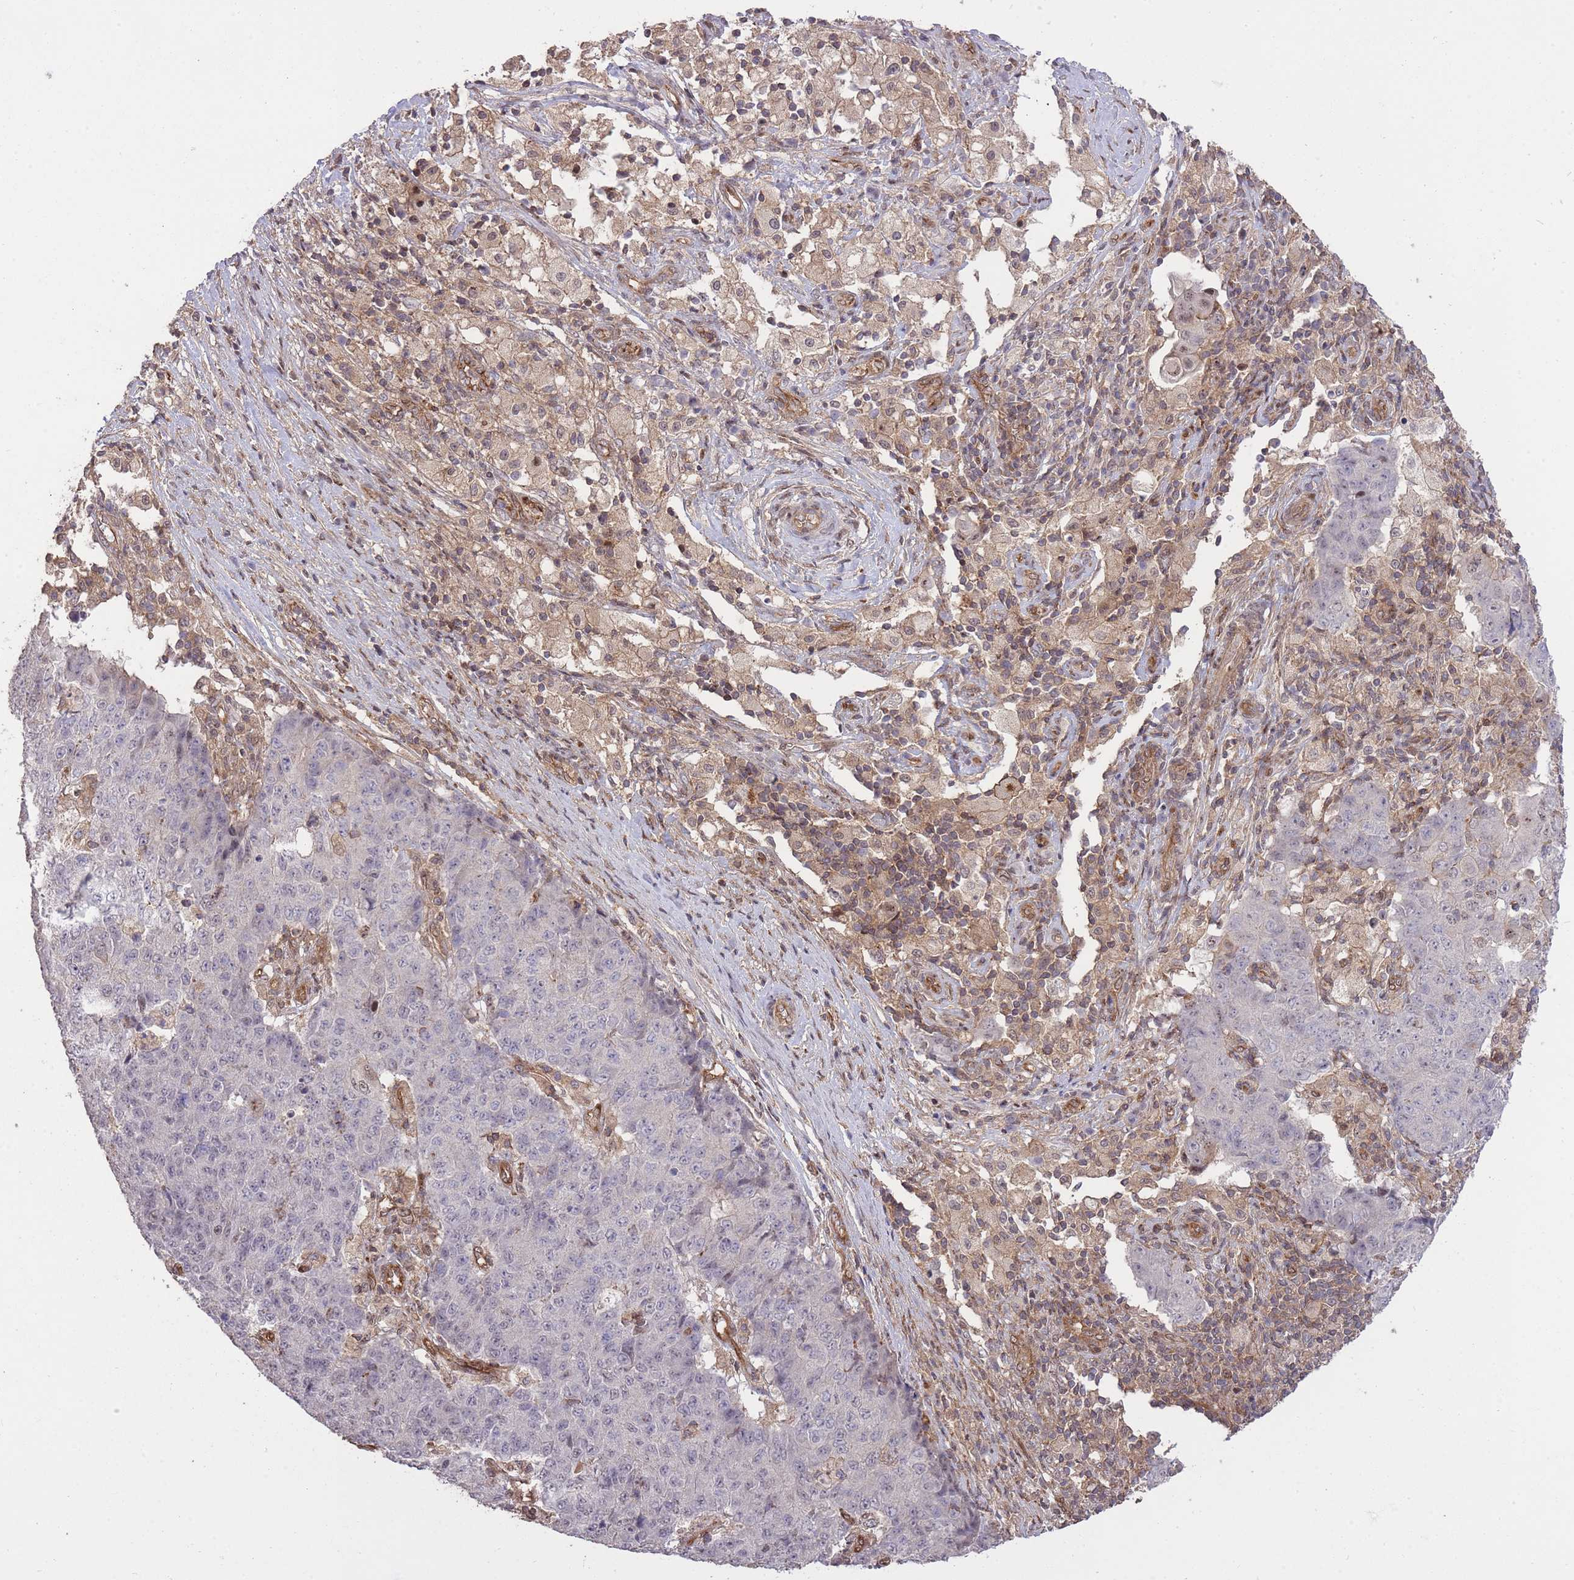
{"staining": {"intensity": "negative", "quantity": "none", "location": "none"}, "tissue": "ovarian cancer", "cell_type": "Tumor cells", "image_type": "cancer", "snomed": [{"axis": "morphology", "description": "Carcinoma, endometroid"}, {"axis": "topography", "description": "Ovary"}], "caption": "Tumor cells show no significant protein expression in ovarian endometroid carcinoma. (DAB (3,3'-diaminobenzidine) immunohistochemistry visualized using brightfield microscopy, high magnification).", "gene": "PLD1", "patient": {"sex": "female", "age": 42}}